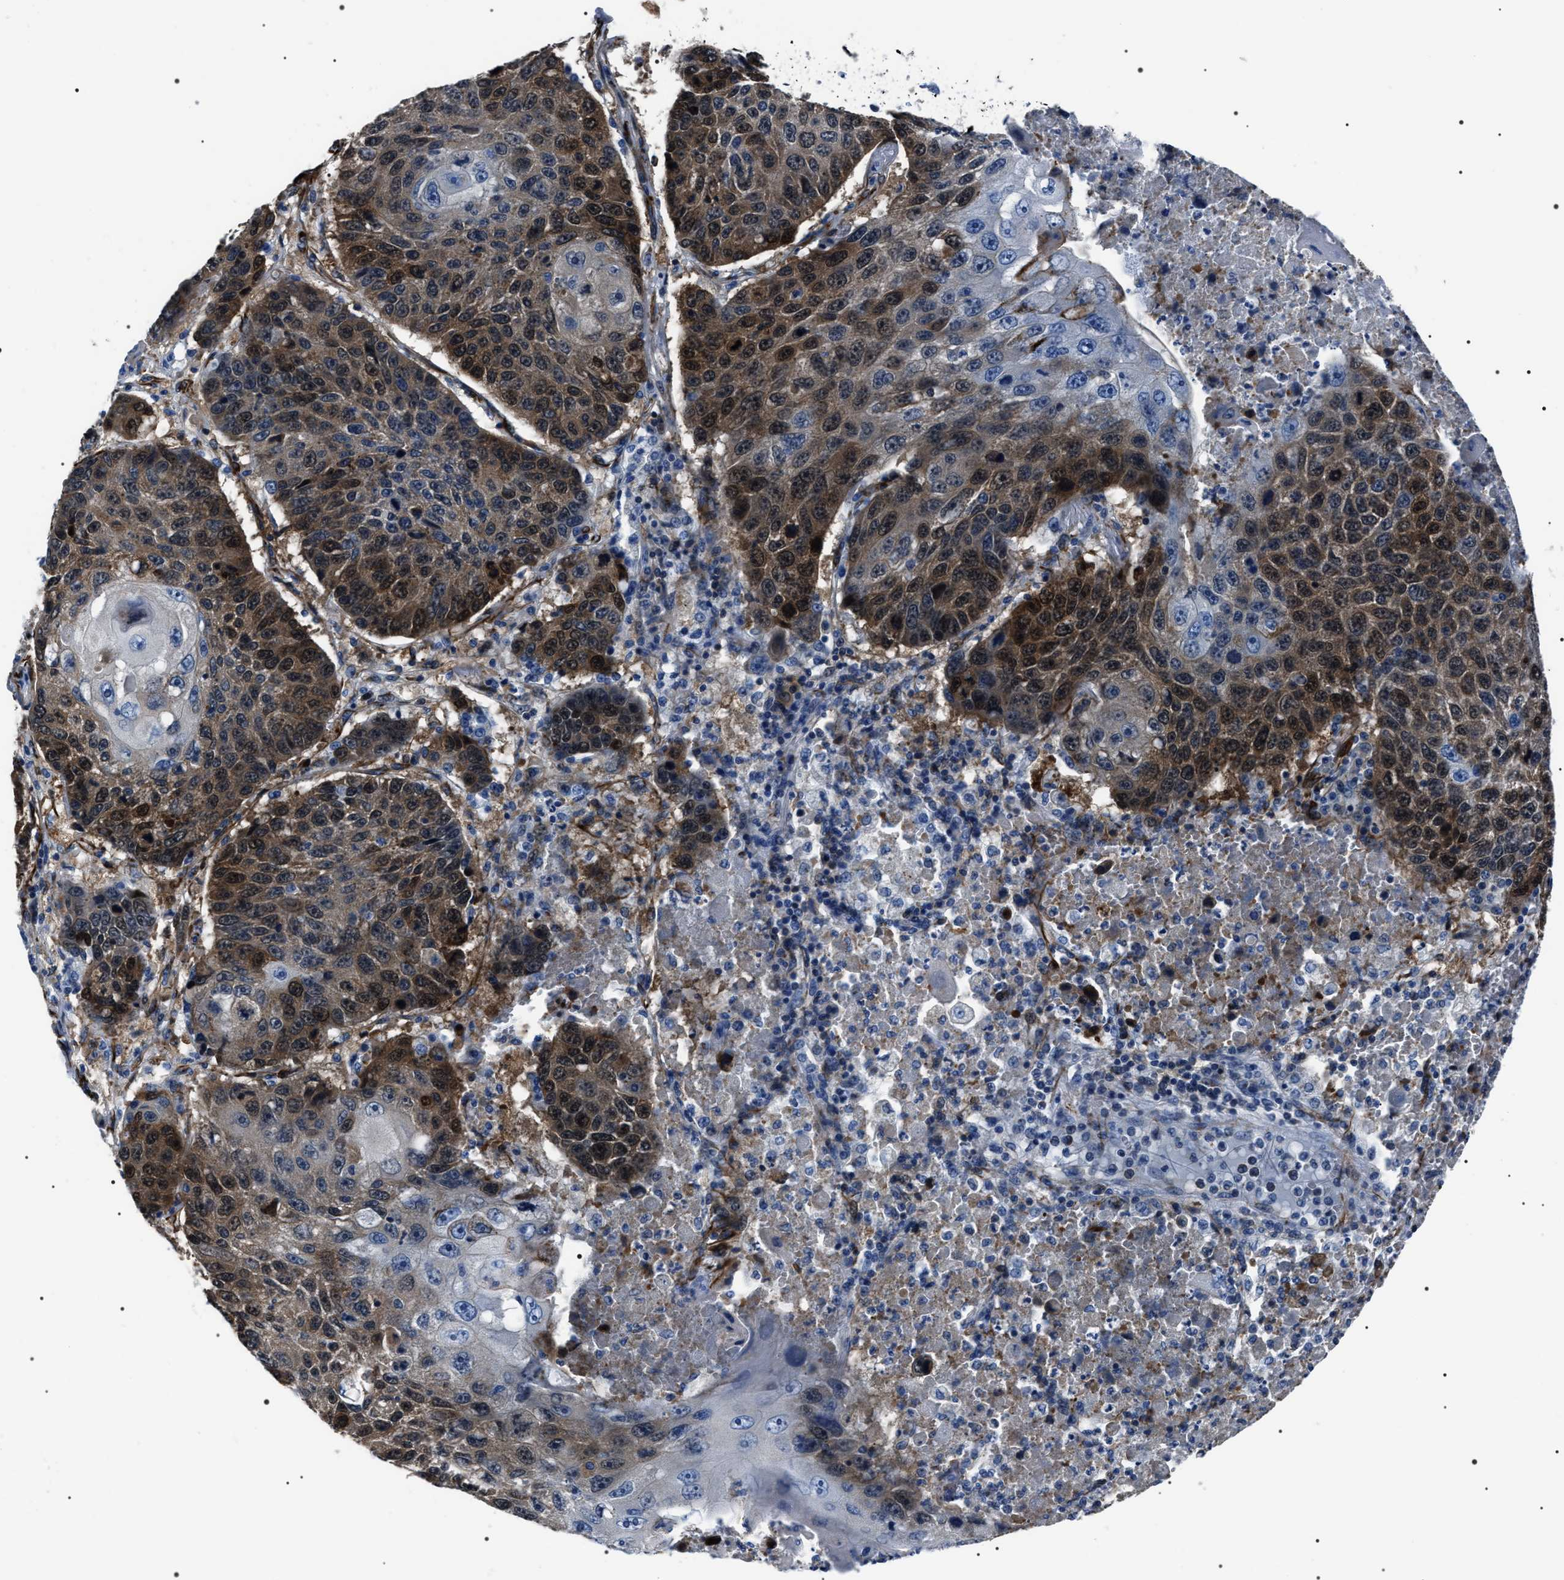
{"staining": {"intensity": "strong", "quantity": "25%-75%", "location": "cytoplasmic/membranous,nuclear"}, "tissue": "lung cancer", "cell_type": "Tumor cells", "image_type": "cancer", "snomed": [{"axis": "morphology", "description": "Squamous cell carcinoma, NOS"}, {"axis": "topography", "description": "Lung"}], "caption": "Immunohistochemical staining of lung cancer (squamous cell carcinoma) shows strong cytoplasmic/membranous and nuclear protein staining in approximately 25%-75% of tumor cells.", "gene": "BAG2", "patient": {"sex": "male", "age": 61}}